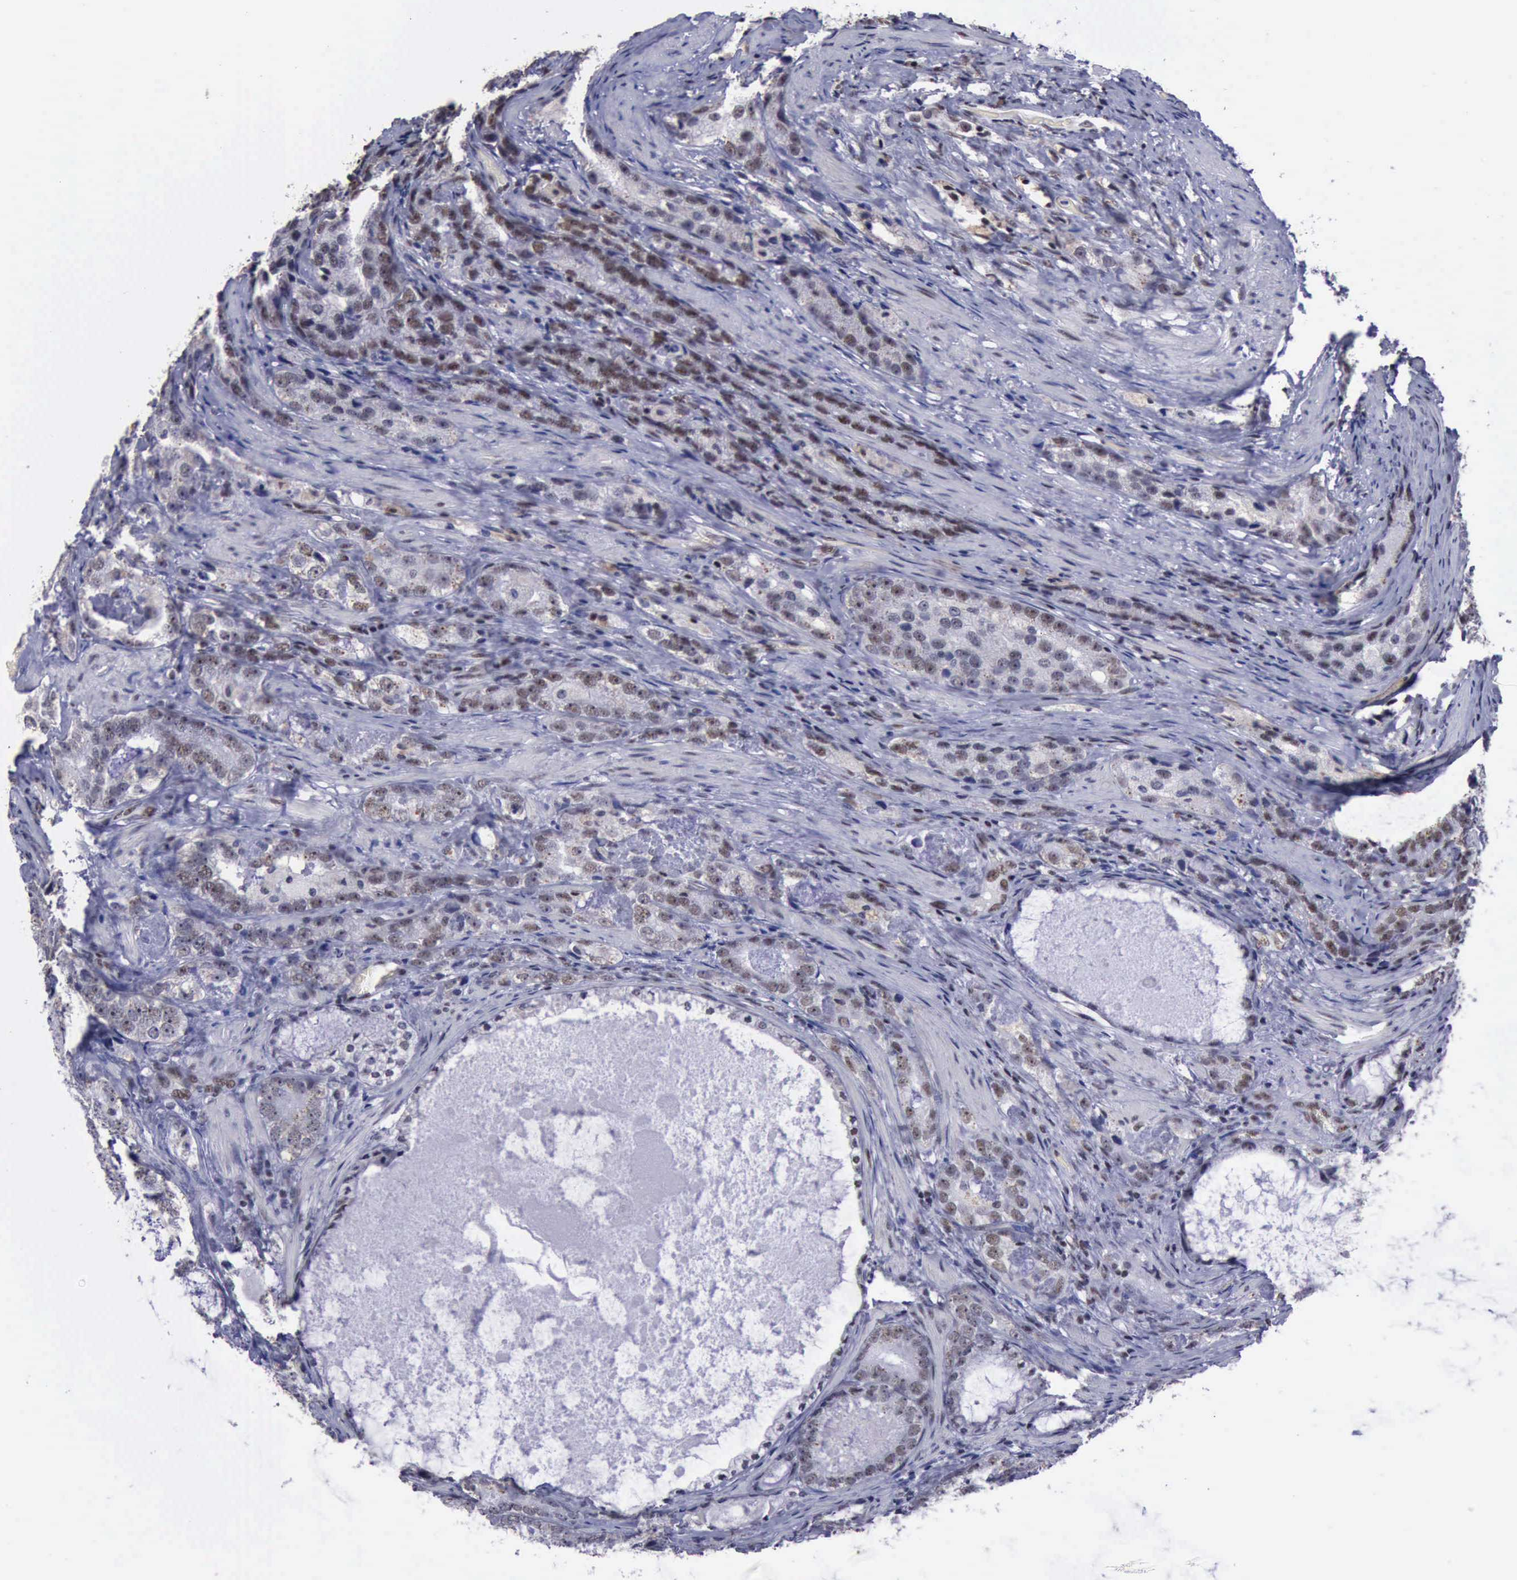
{"staining": {"intensity": "weak", "quantity": "25%-75%", "location": "nuclear"}, "tissue": "prostate cancer", "cell_type": "Tumor cells", "image_type": "cancer", "snomed": [{"axis": "morphology", "description": "Adenocarcinoma, High grade"}, {"axis": "topography", "description": "Prostate"}], "caption": "Brown immunohistochemical staining in human prostate adenocarcinoma (high-grade) reveals weak nuclear expression in about 25%-75% of tumor cells. (brown staining indicates protein expression, while blue staining denotes nuclei).", "gene": "YY1", "patient": {"sex": "male", "age": 63}}